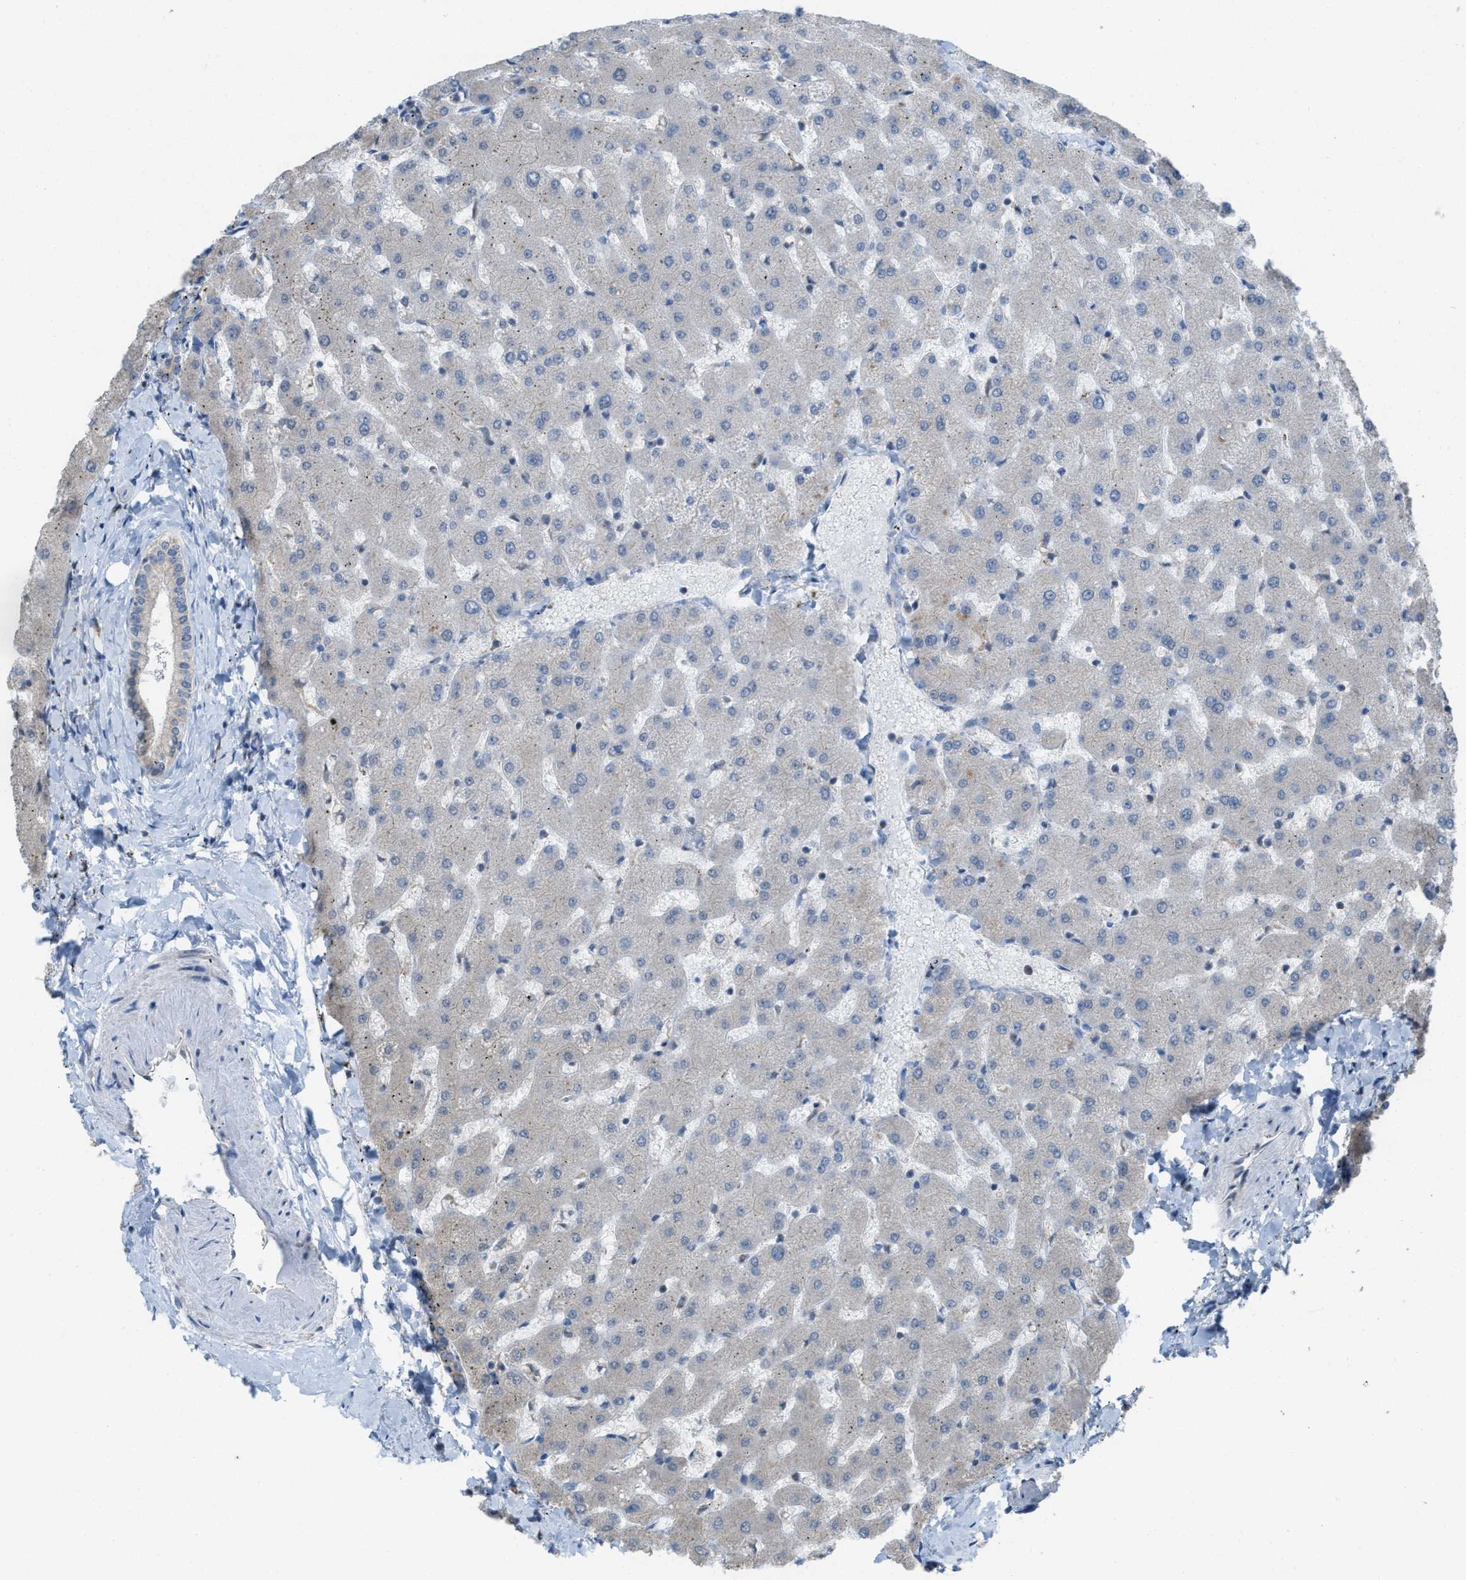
{"staining": {"intensity": "negative", "quantity": "none", "location": "none"}, "tissue": "liver", "cell_type": "Cholangiocytes", "image_type": "normal", "snomed": [{"axis": "morphology", "description": "Normal tissue, NOS"}, {"axis": "topography", "description": "Liver"}], "caption": "There is no significant expression in cholangiocytes of liver. (Immunohistochemistry (ihc), brightfield microscopy, high magnification).", "gene": "PLAA", "patient": {"sex": "female", "age": 63}}